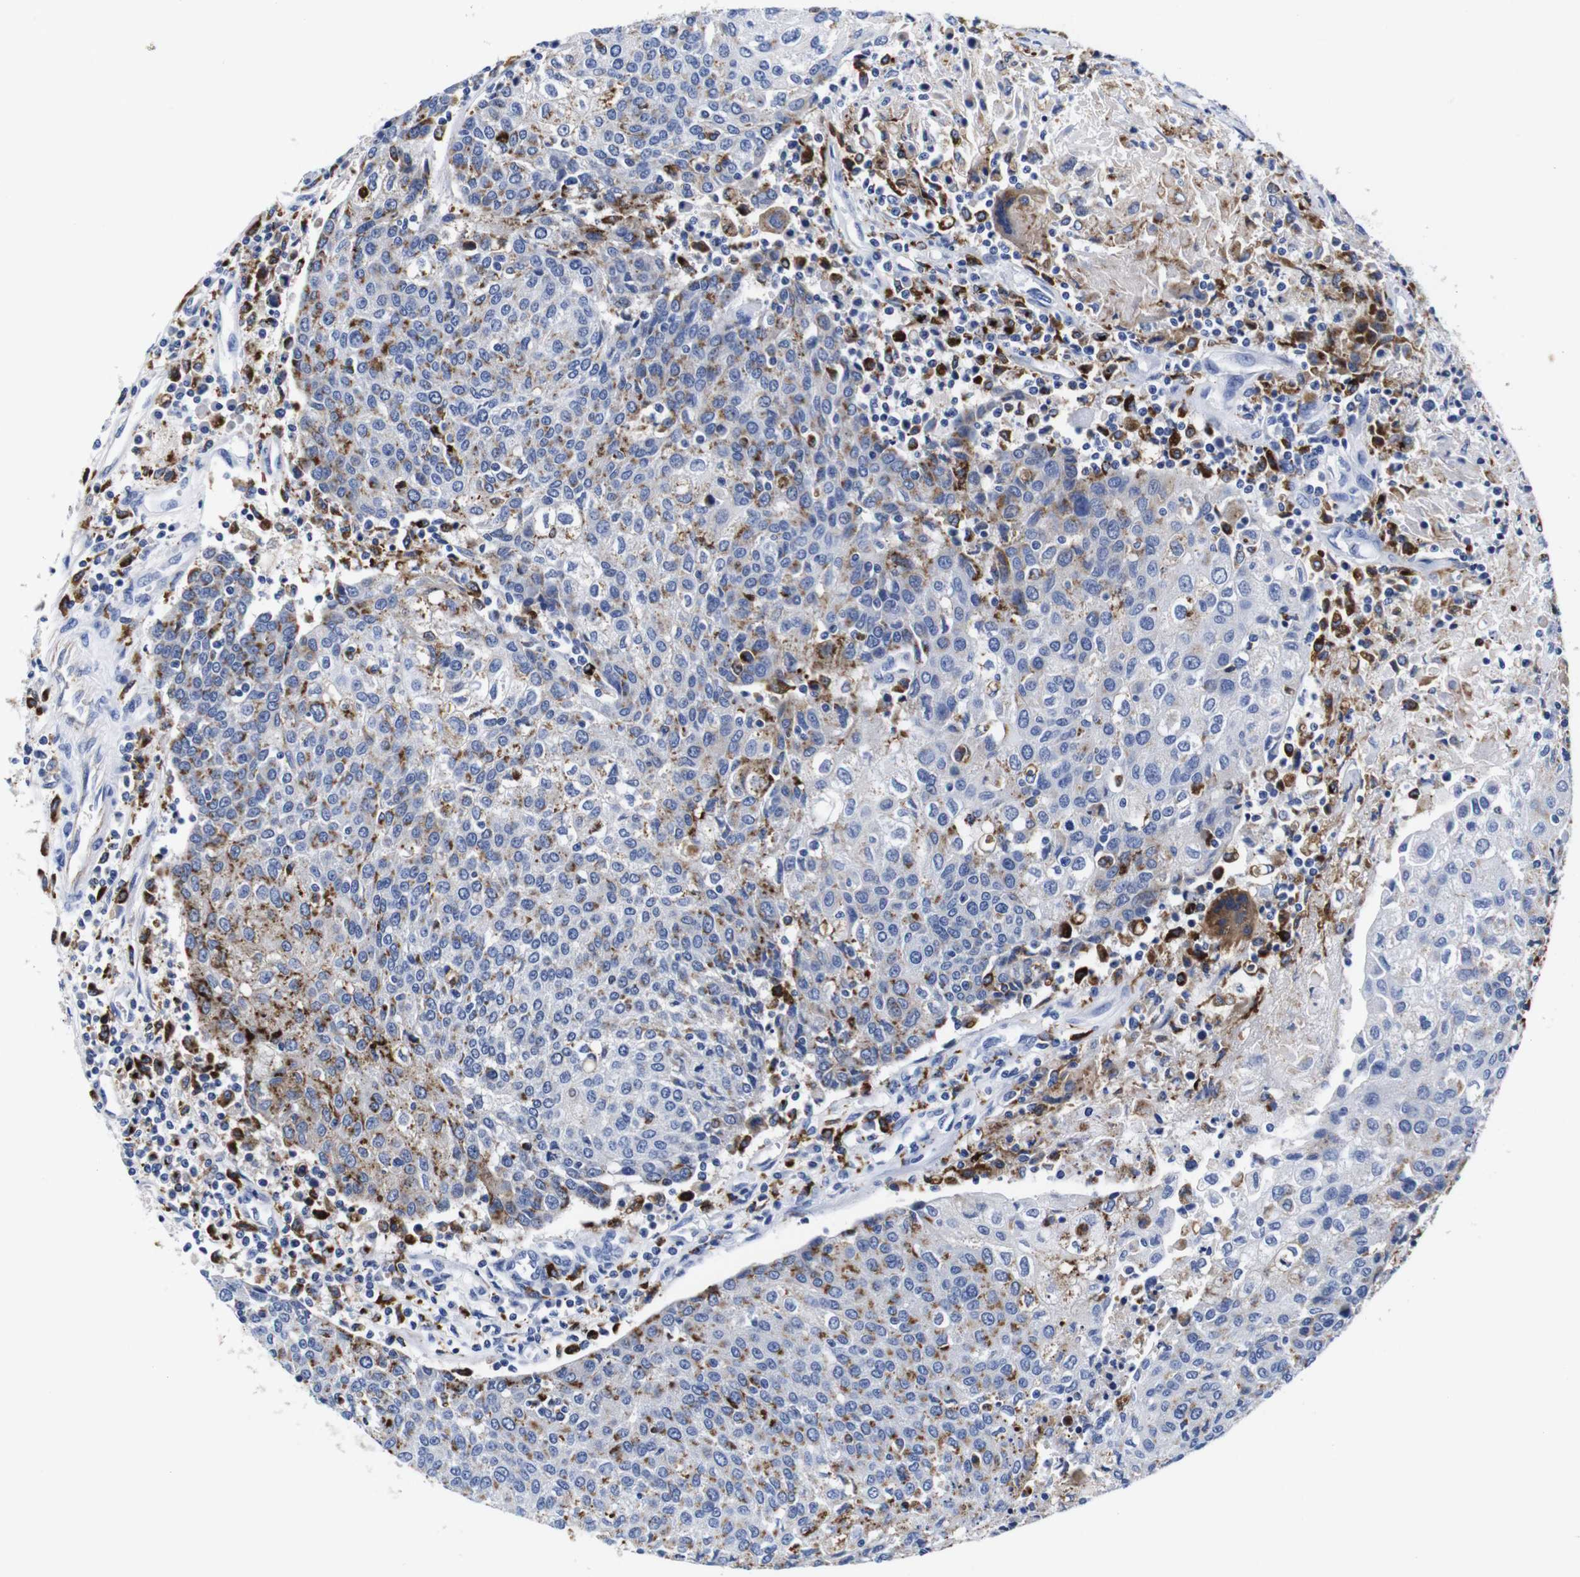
{"staining": {"intensity": "weak", "quantity": "<25%", "location": "cytoplasmic/membranous"}, "tissue": "urothelial cancer", "cell_type": "Tumor cells", "image_type": "cancer", "snomed": [{"axis": "morphology", "description": "Urothelial carcinoma, High grade"}, {"axis": "topography", "description": "Urinary bladder"}], "caption": "High magnification brightfield microscopy of high-grade urothelial carcinoma stained with DAB (3,3'-diaminobenzidine) (brown) and counterstained with hematoxylin (blue): tumor cells show no significant positivity.", "gene": "HLA-DMB", "patient": {"sex": "female", "age": 85}}